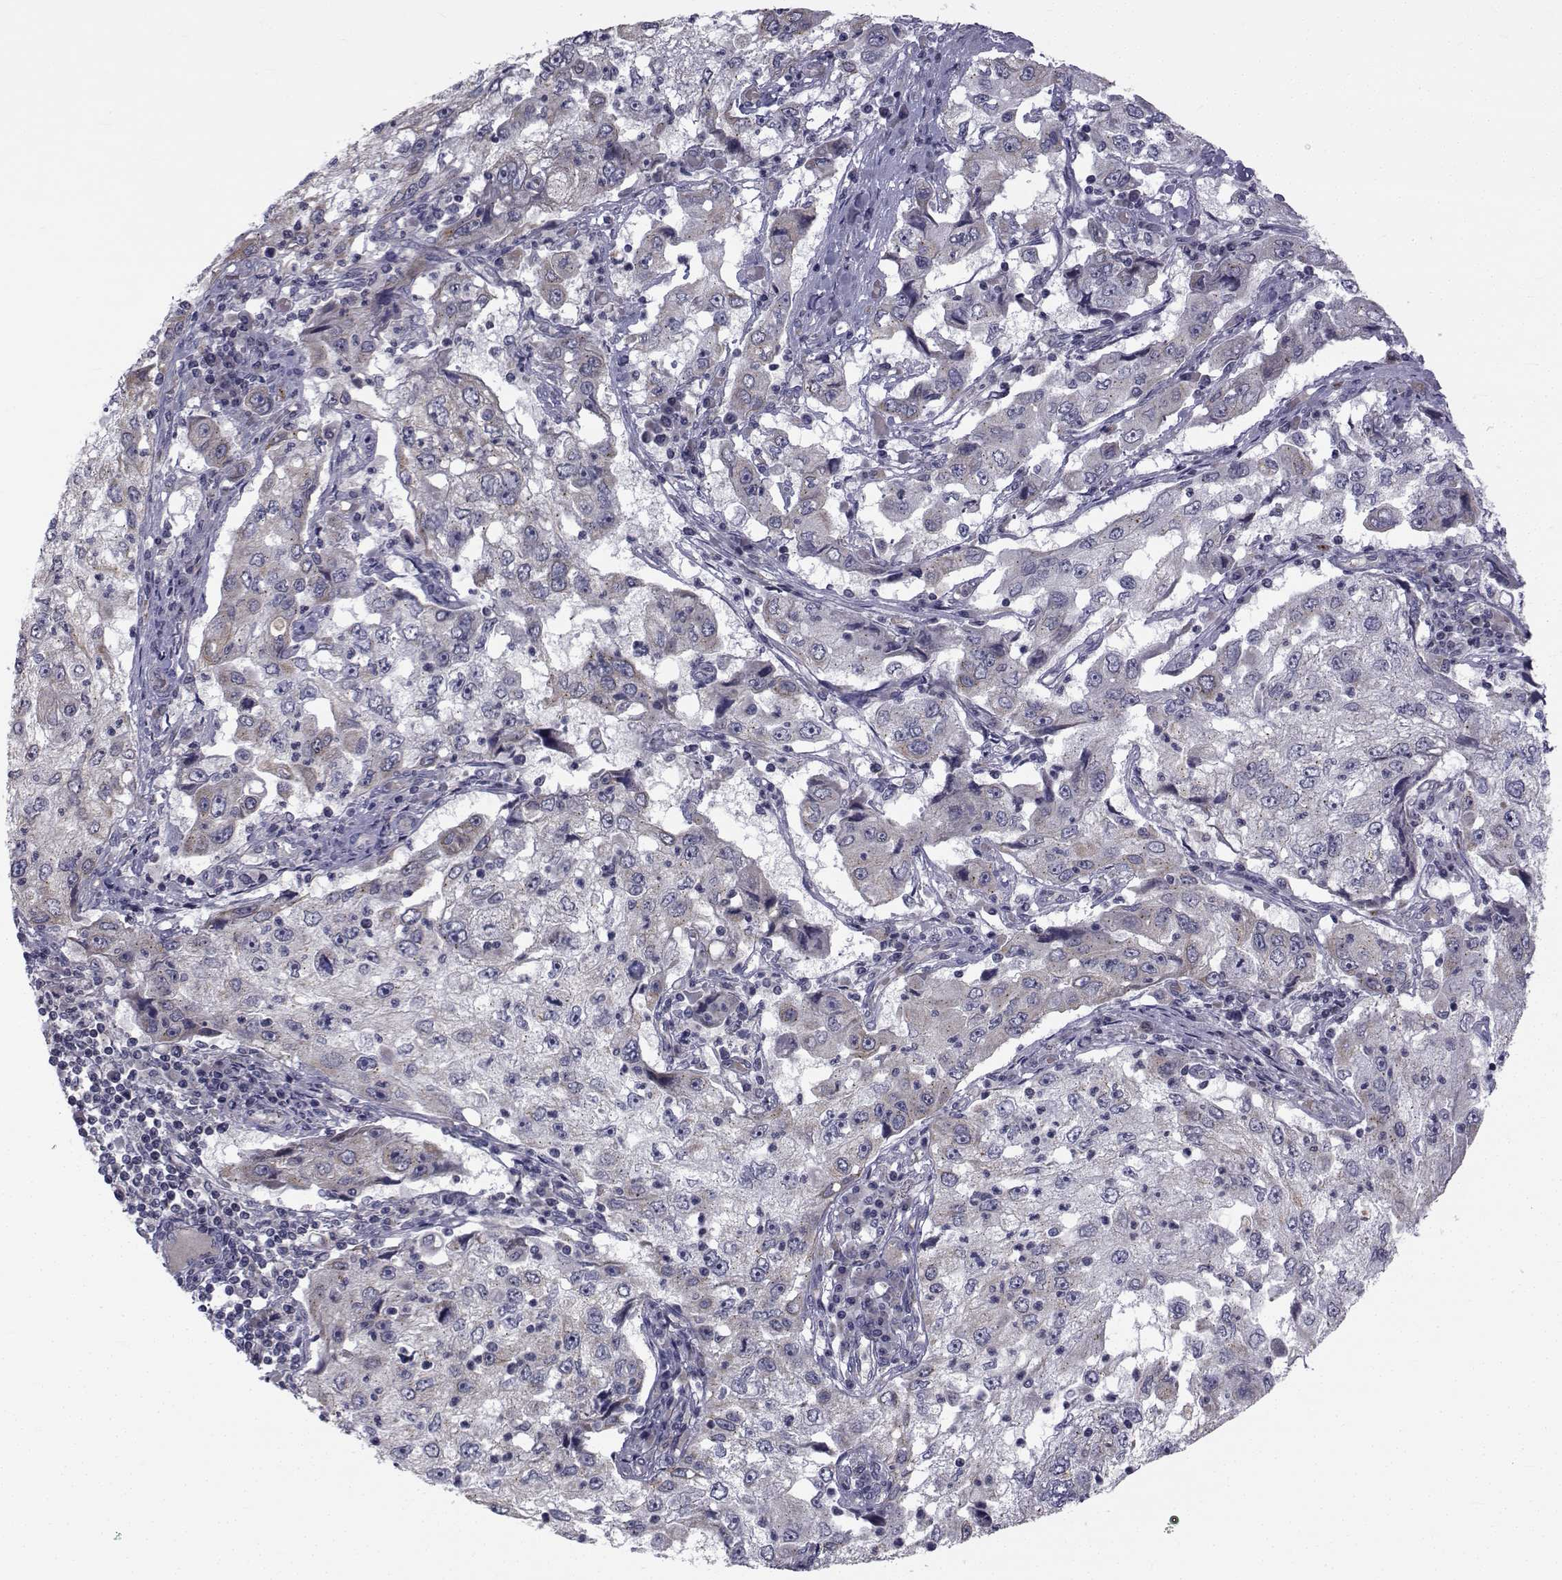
{"staining": {"intensity": "negative", "quantity": "none", "location": "none"}, "tissue": "cervical cancer", "cell_type": "Tumor cells", "image_type": "cancer", "snomed": [{"axis": "morphology", "description": "Squamous cell carcinoma, NOS"}, {"axis": "topography", "description": "Cervix"}], "caption": "A high-resolution photomicrograph shows immunohistochemistry staining of cervical cancer, which reveals no significant staining in tumor cells.", "gene": "ANGPT1", "patient": {"sex": "female", "age": 36}}